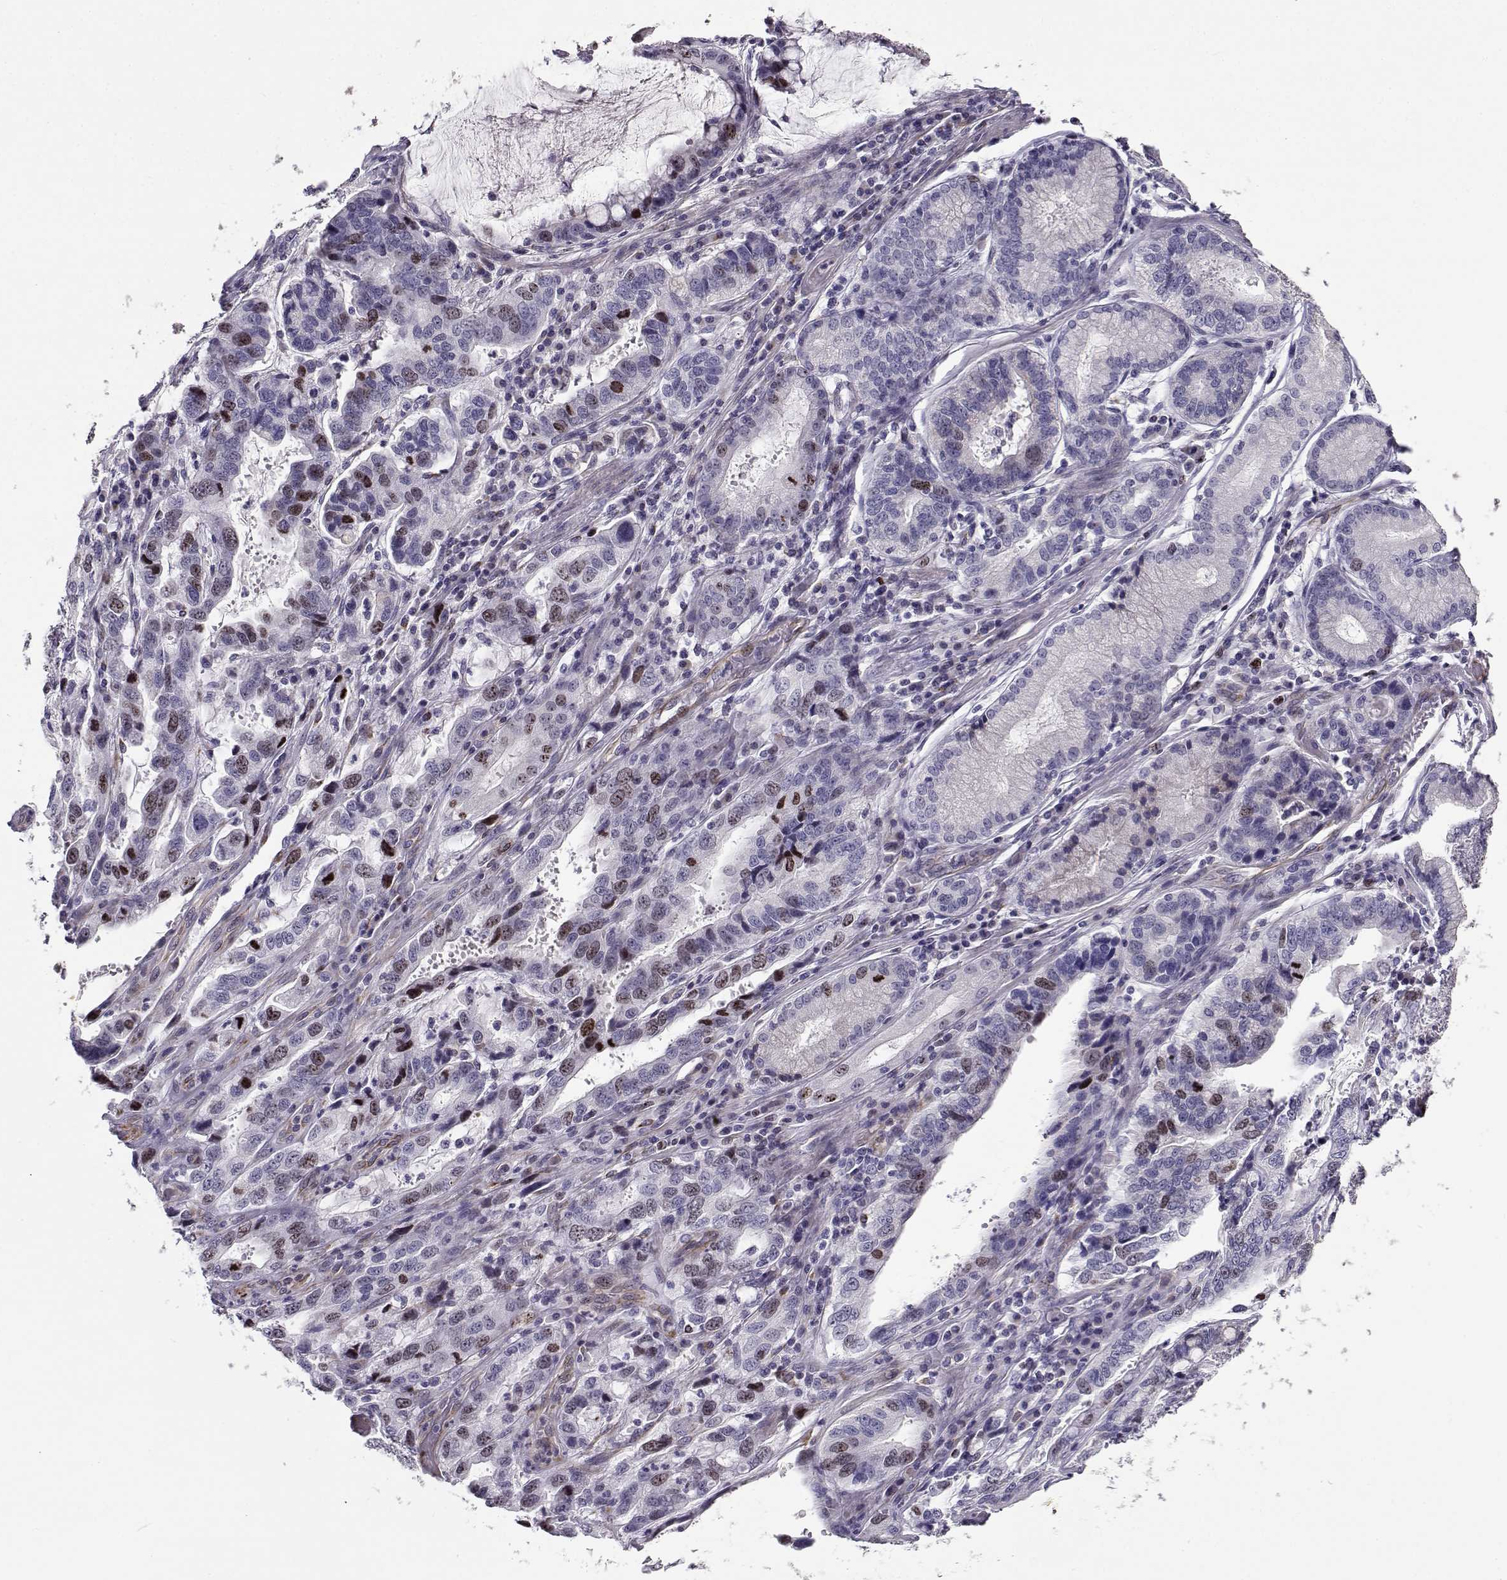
{"staining": {"intensity": "moderate", "quantity": "<25%", "location": "nuclear"}, "tissue": "stomach cancer", "cell_type": "Tumor cells", "image_type": "cancer", "snomed": [{"axis": "morphology", "description": "Adenocarcinoma, NOS"}, {"axis": "topography", "description": "Stomach, lower"}], "caption": "Adenocarcinoma (stomach) stained for a protein displays moderate nuclear positivity in tumor cells. (DAB (3,3'-diaminobenzidine) IHC with brightfield microscopy, high magnification).", "gene": "NPW", "patient": {"sex": "female", "age": 76}}